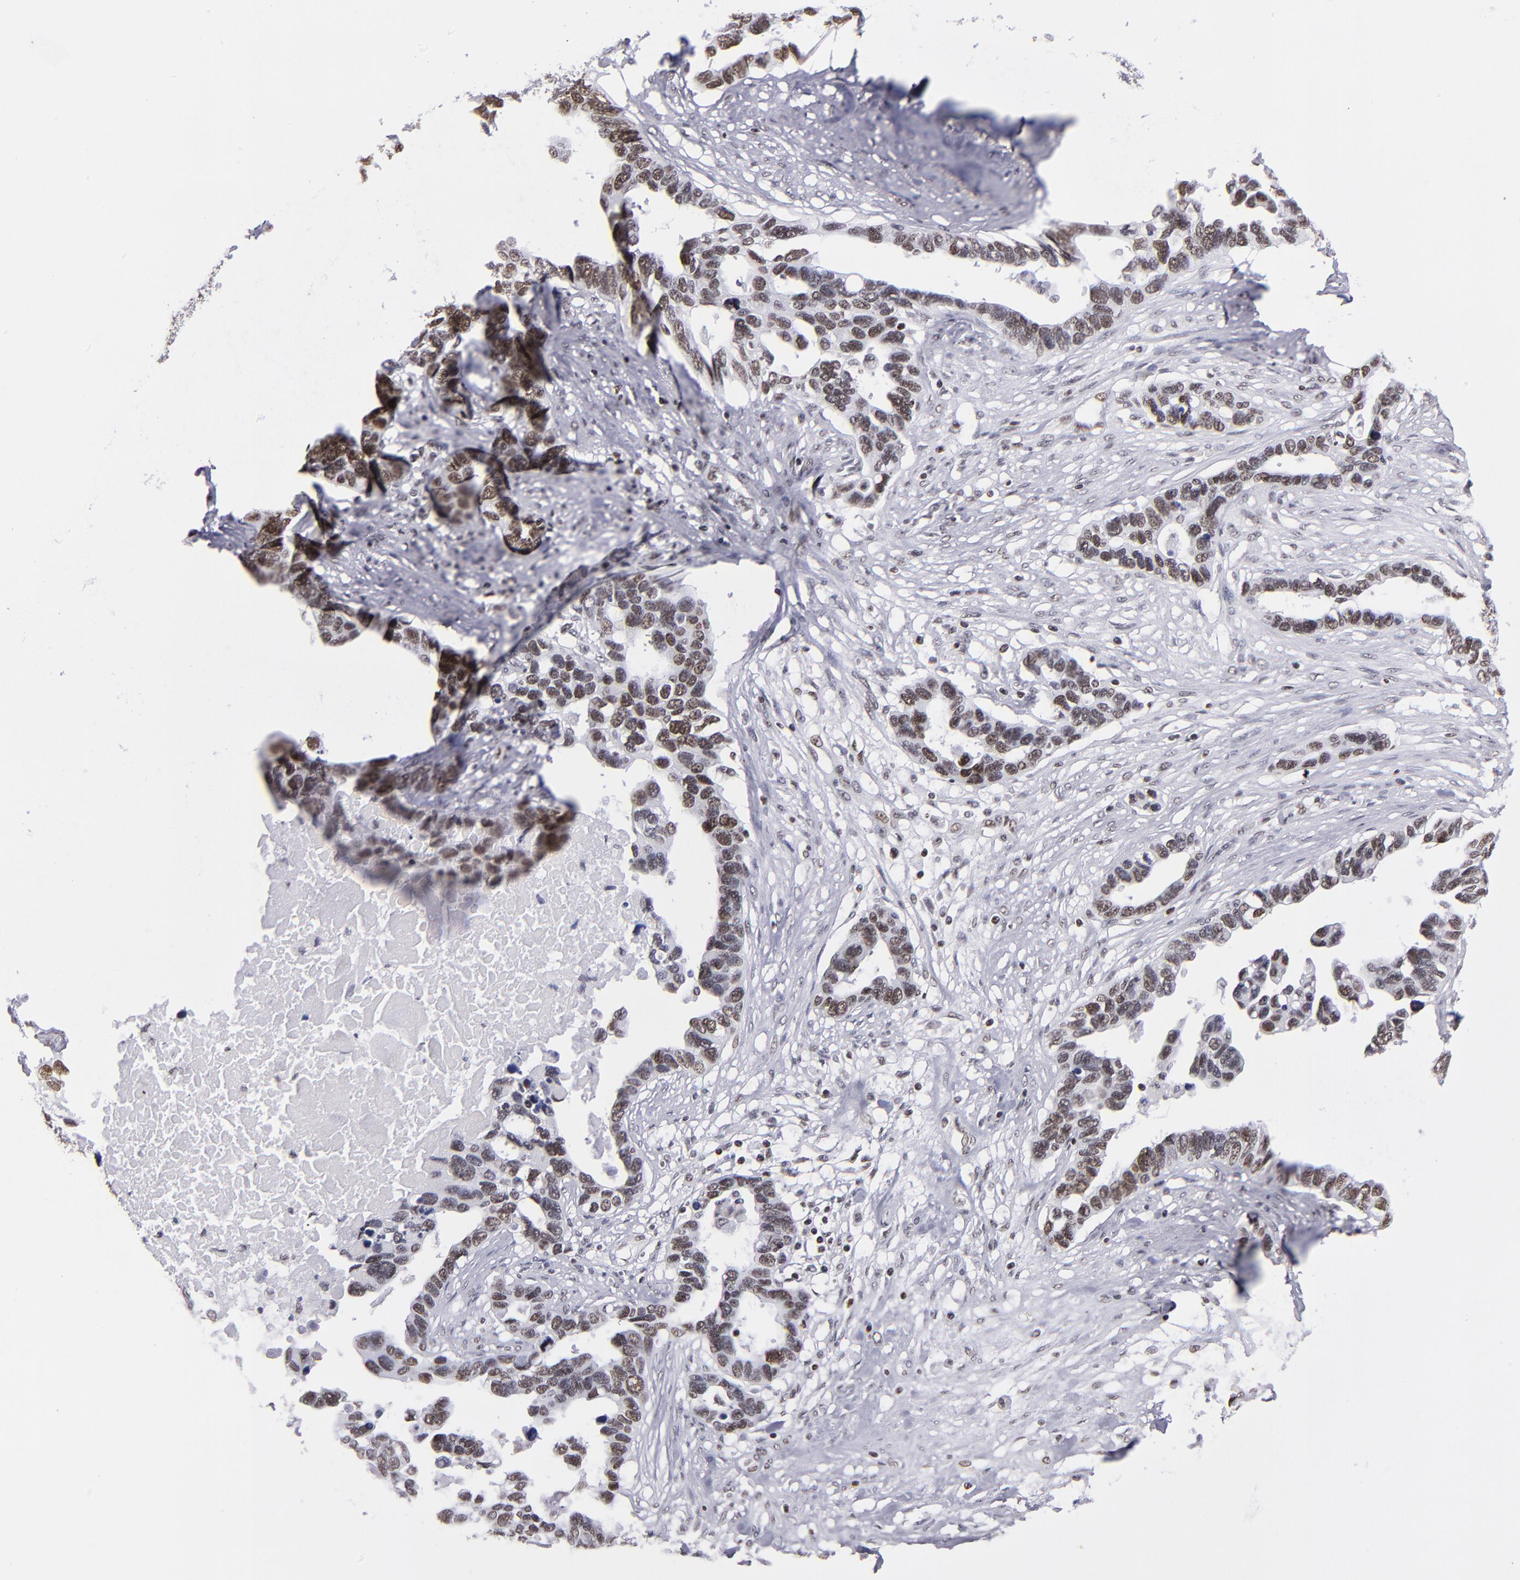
{"staining": {"intensity": "moderate", "quantity": "25%-75%", "location": "nuclear"}, "tissue": "ovarian cancer", "cell_type": "Tumor cells", "image_type": "cancer", "snomed": [{"axis": "morphology", "description": "Cystadenocarcinoma, serous, NOS"}, {"axis": "topography", "description": "Ovary"}], "caption": "High-magnification brightfield microscopy of serous cystadenocarcinoma (ovarian) stained with DAB (brown) and counterstained with hematoxylin (blue). tumor cells exhibit moderate nuclear staining is appreciated in approximately25%-75% of cells.", "gene": "TERF2", "patient": {"sex": "female", "age": 54}}